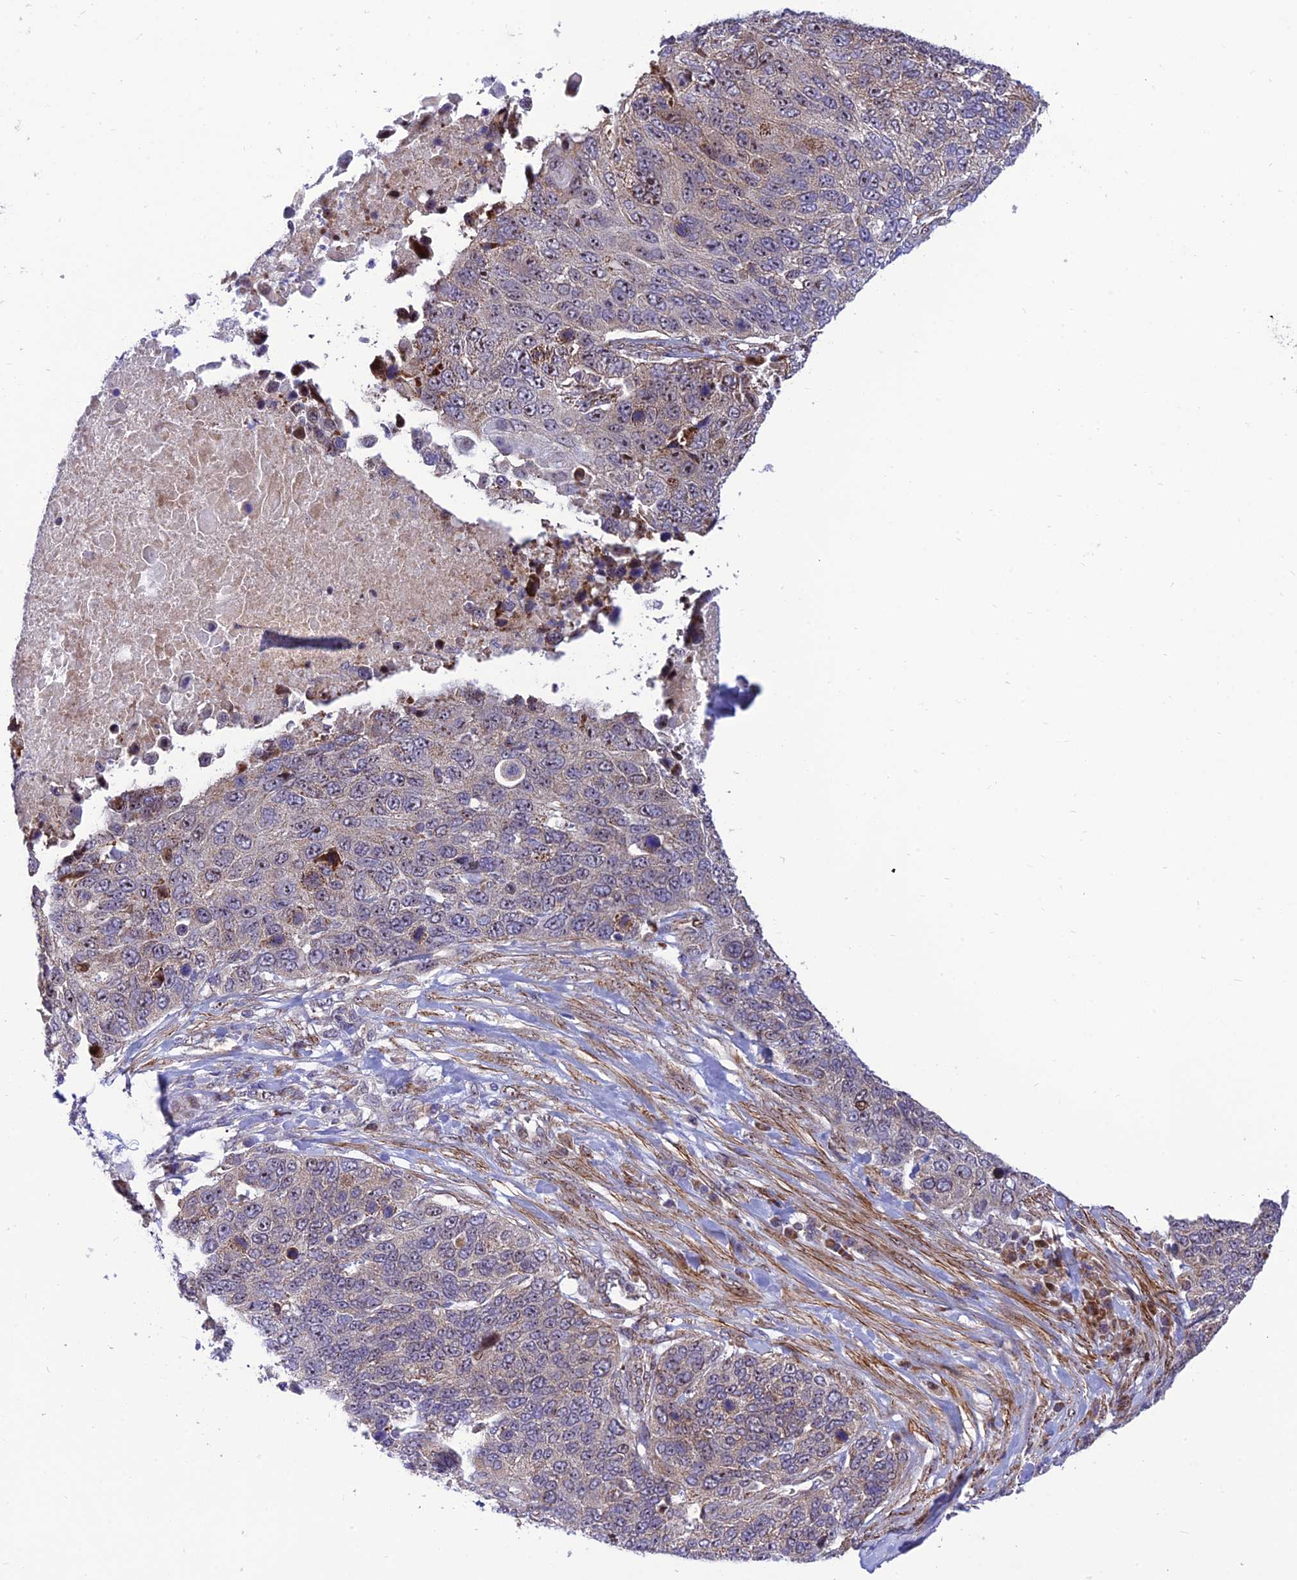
{"staining": {"intensity": "weak", "quantity": "<25%", "location": "cytoplasmic/membranous"}, "tissue": "lung cancer", "cell_type": "Tumor cells", "image_type": "cancer", "snomed": [{"axis": "morphology", "description": "Normal tissue, NOS"}, {"axis": "morphology", "description": "Squamous cell carcinoma, NOS"}, {"axis": "topography", "description": "Lymph node"}, {"axis": "topography", "description": "Lung"}], "caption": "Image shows no significant protein staining in tumor cells of lung cancer (squamous cell carcinoma). The staining was performed using DAB to visualize the protein expression in brown, while the nuclei were stained in blue with hematoxylin (Magnification: 20x).", "gene": "KBTBD7", "patient": {"sex": "male", "age": 66}}